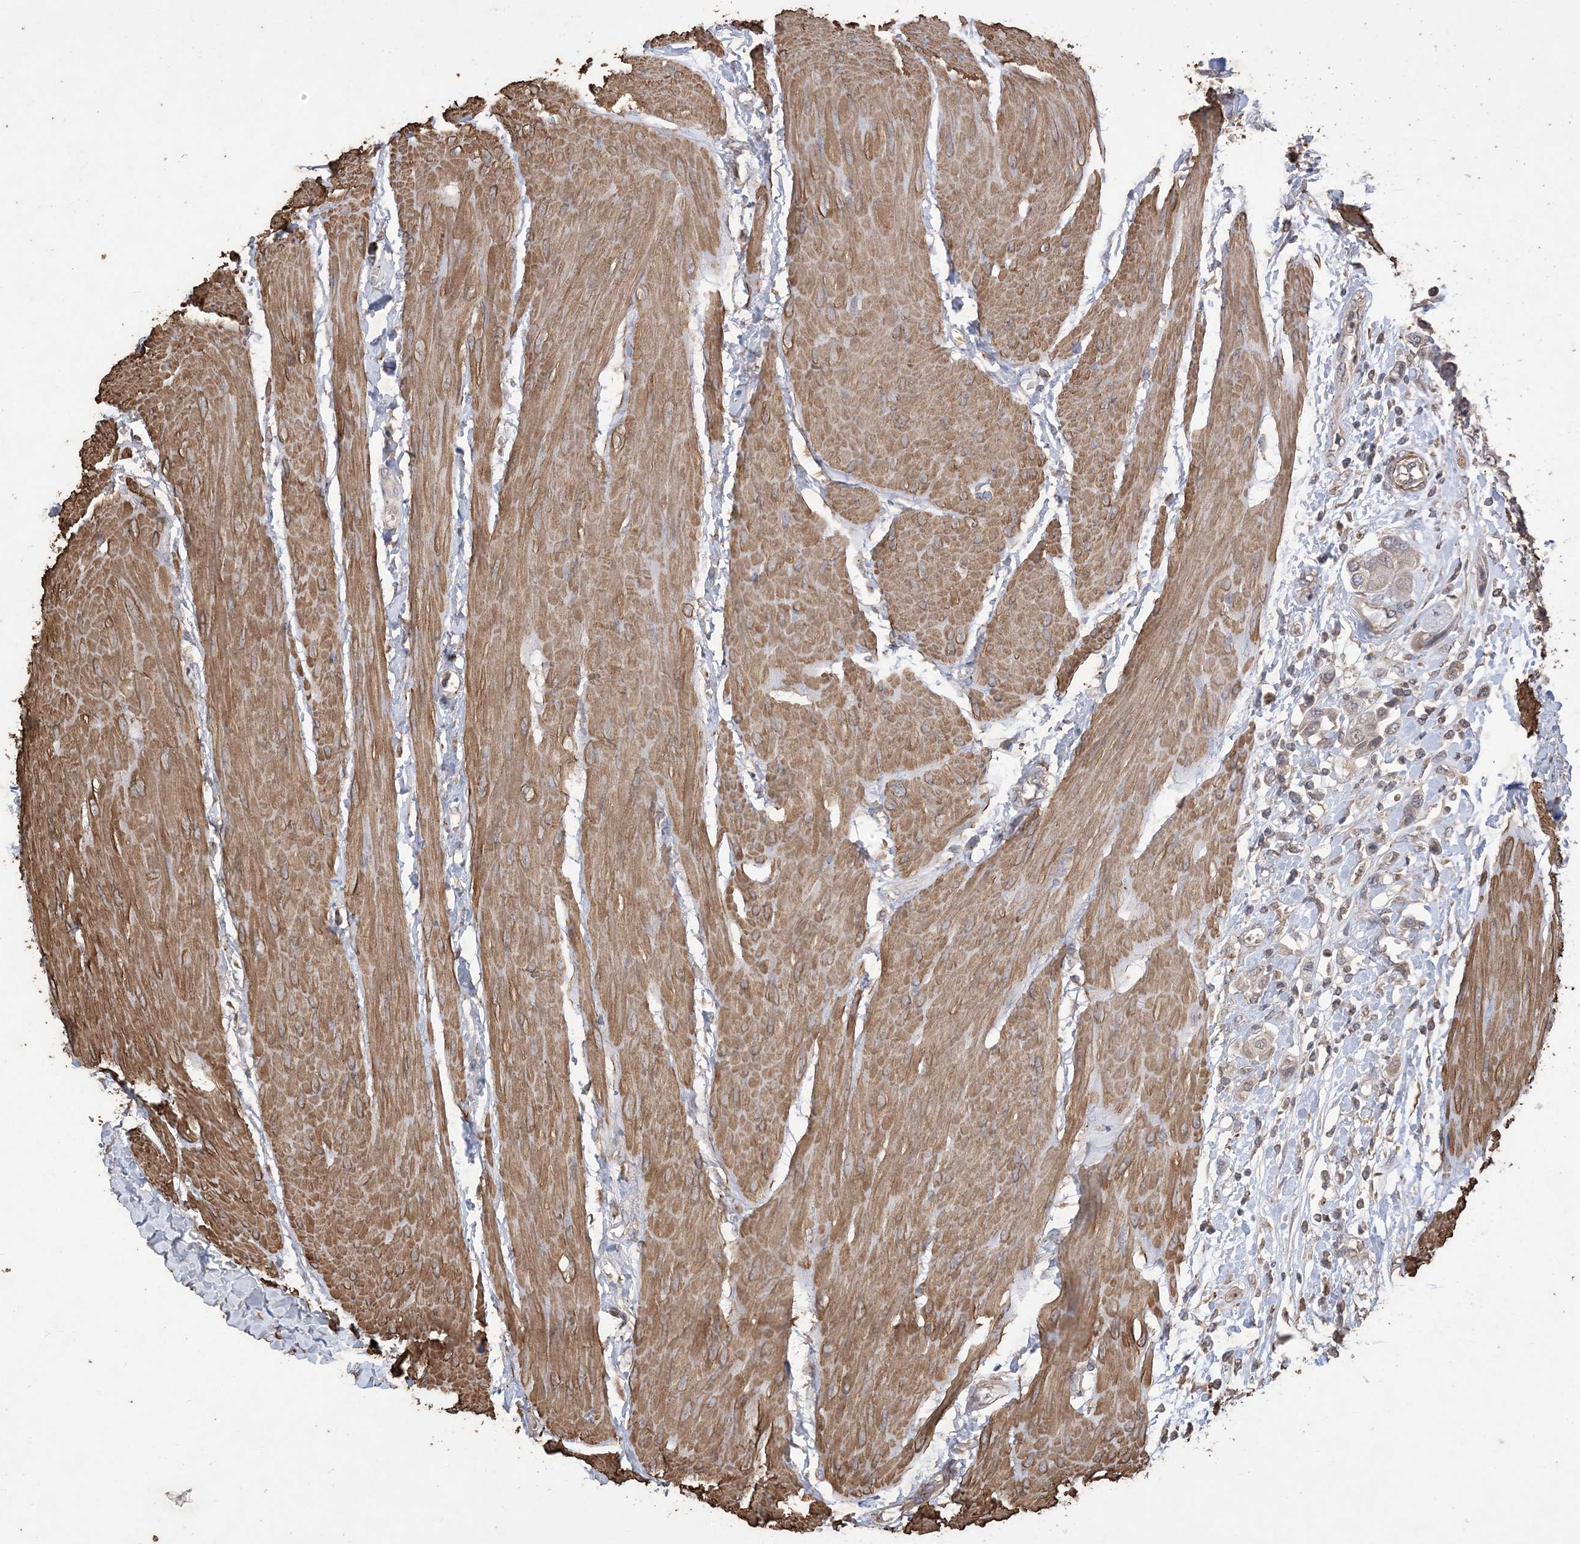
{"staining": {"intensity": "weak", "quantity": "<25%", "location": "cytoplasmic/membranous"}, "tissue": "urothelial cancer", "cell_type": "Tumor cells", "image_type": "cancer", "snomed": [{"axis": "morphology", "description": "Urothelial carcinoma, High grade"}, {"axis": "topography", "description": "Urinary bladder"}], "caption": "Urothelial cancer was stained to show a protein in brown. There is no significant staining in tumor cells.", "gene": "HPS4", "patient": {"sex": "male", "age": 50}}